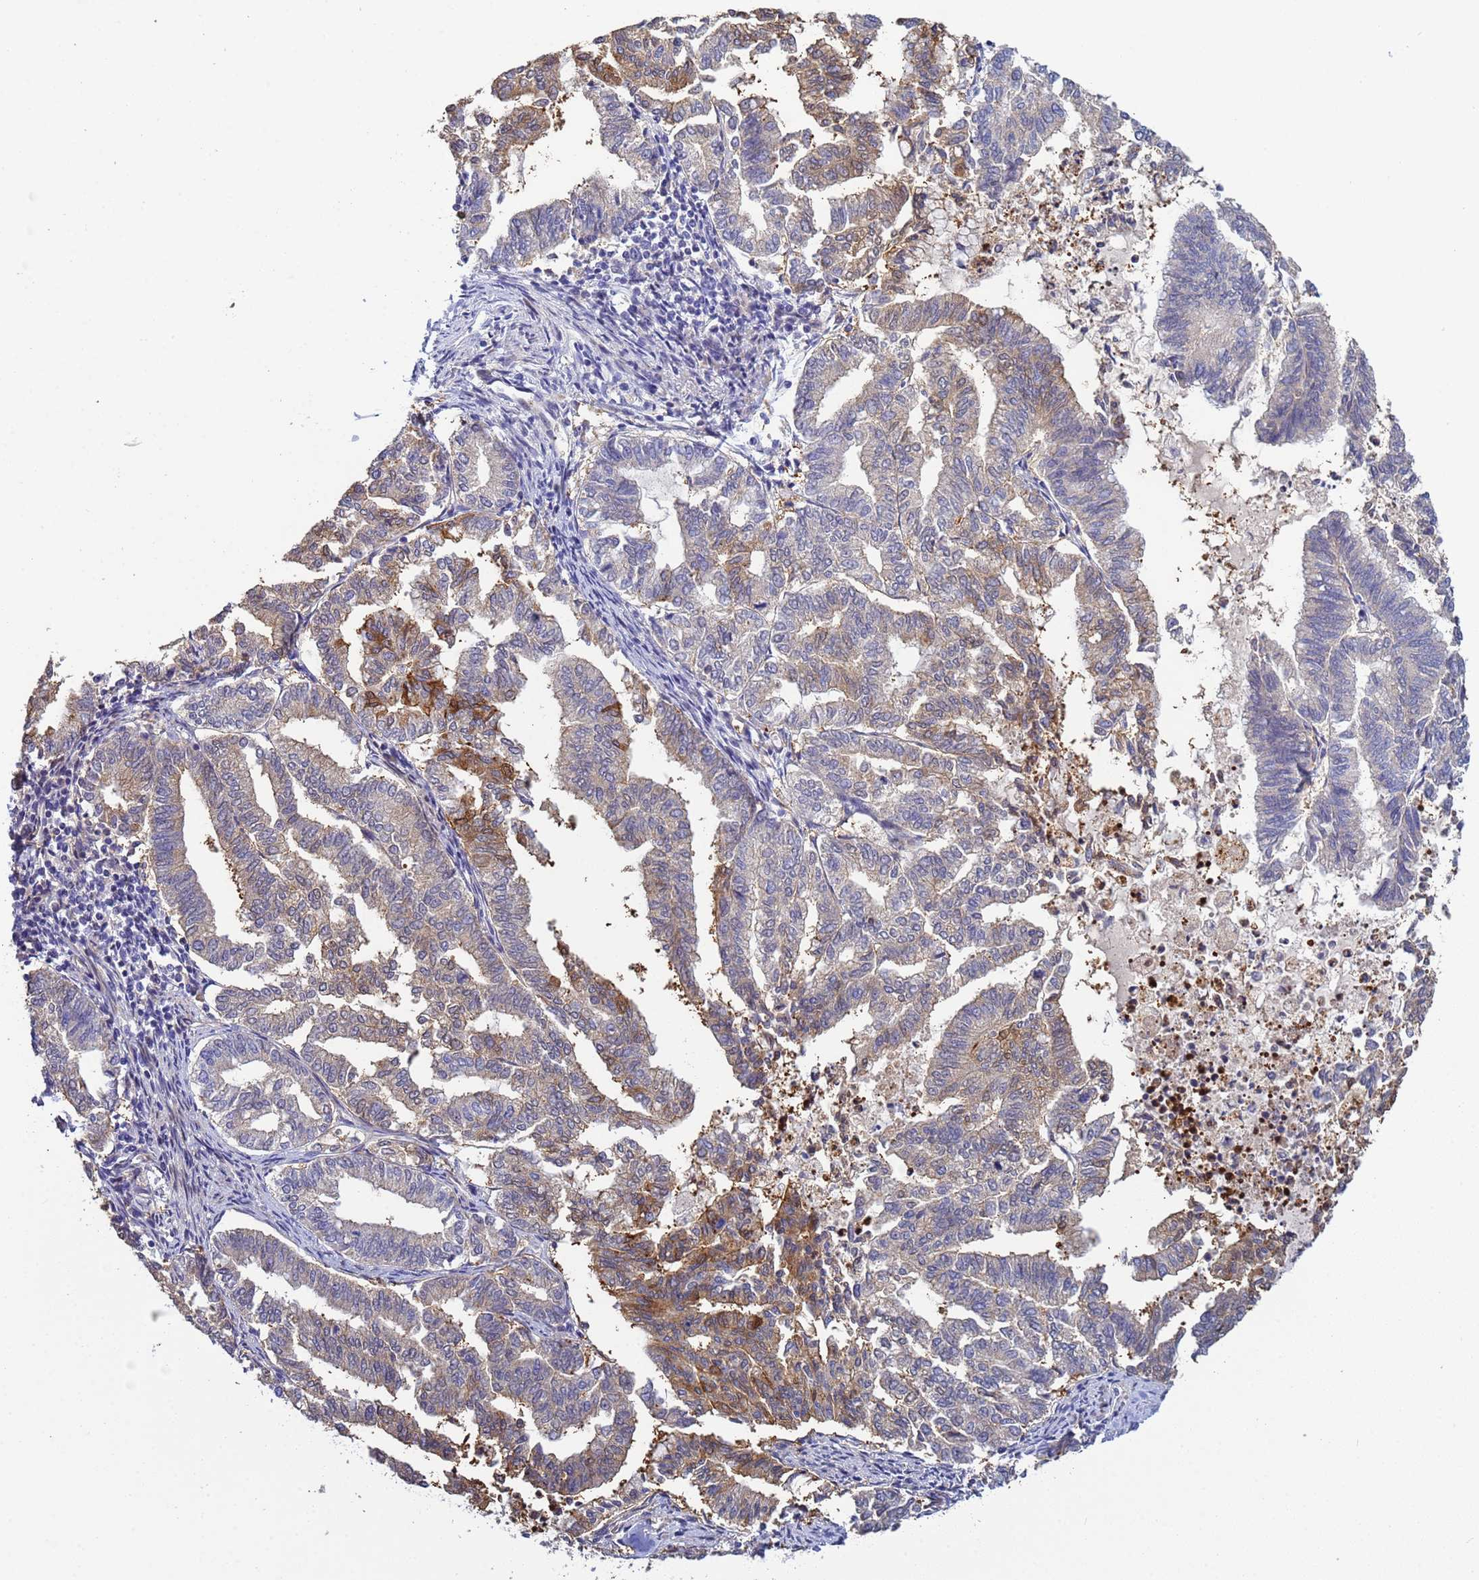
{"staining": {"intensity": "moderate", "quantity": "25%-75%", "location": "cytoplasmic/membranous"}, "tissue": "endometrial cancer", "cell_type": "Tumor cells", "image_type": "cancer", "snomed": [{"axis": "morphology", "description": "Adenocarcinoma, NOS"}, {"axis": "topography", "description": "Endometrium"}], "caption": "The photomicrograph demonstrates a brown stain indicating the presence of a protein in the cytoplasmic/membranous of tumor cells in endometrial cancer (adenocarcinoma).", "gene": "PPP6R1", "patient": {"sex": "female", "age": 79}}